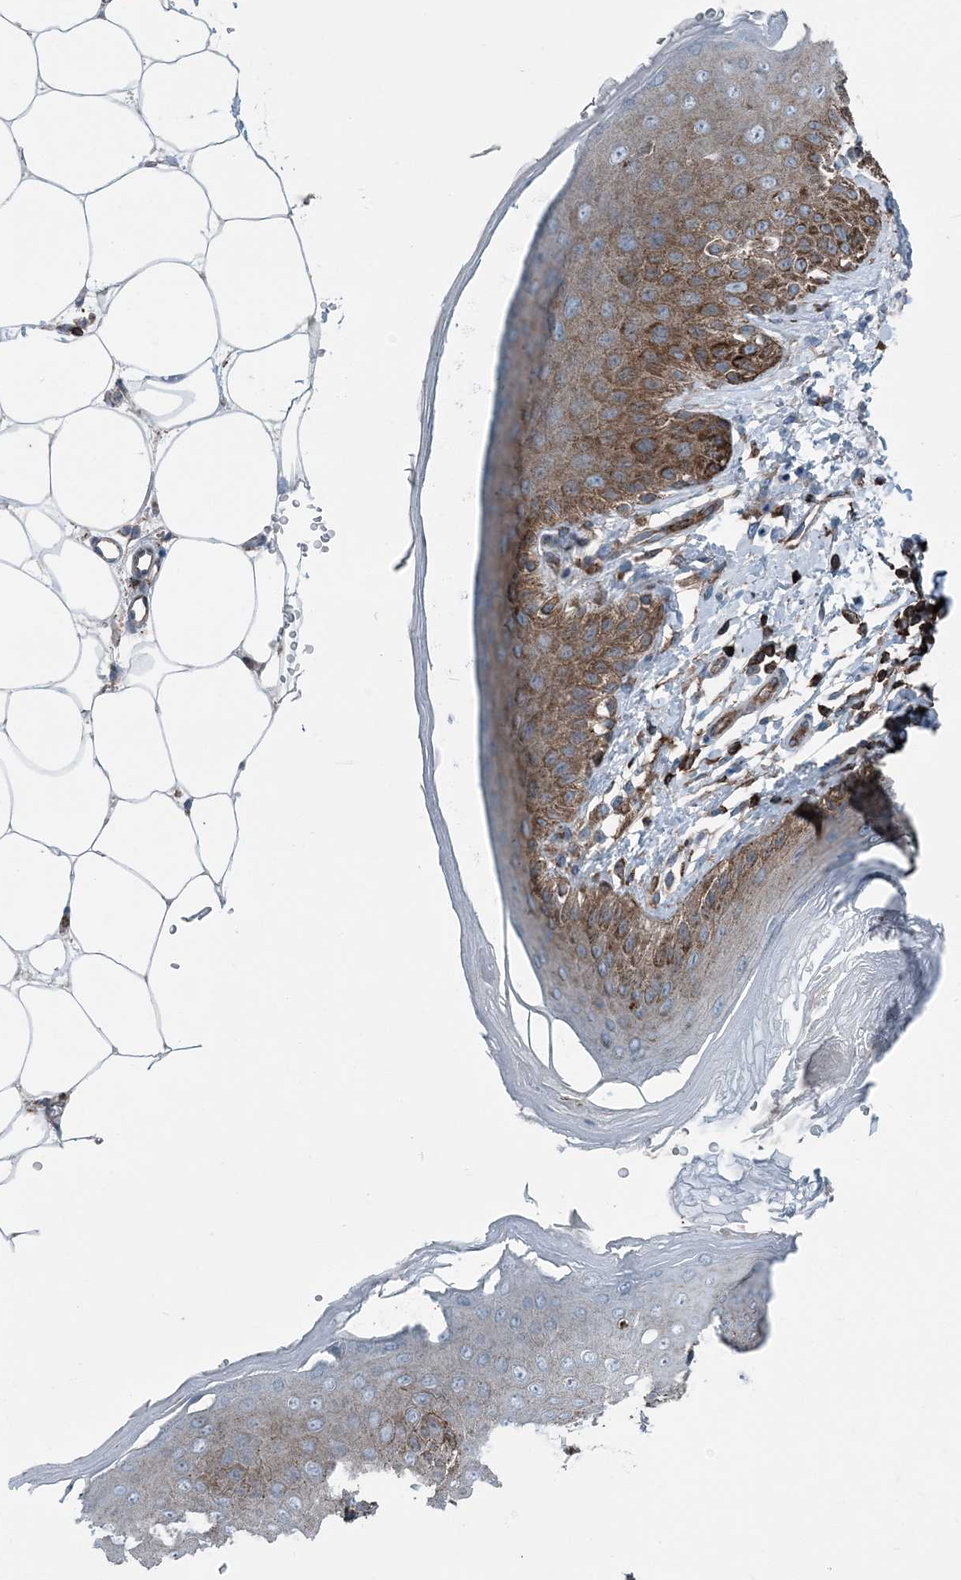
{"staining": {"intensity": "moderate", "quantity": "25%-75%", "location": "cytoplasmic/membranous"}, "tissue": "skin", "cell_type": "Epidermal cells", "image_type": "normal", "snomed": [{"axis": "morphology", "description": "Normal tissue, NOS"}, {"axis": "topography", "description": "Anal"}], "caption": "Protein staining shows moderate cytoplasmic/membranous positivity in approximately 25%-75% of epidermal cells in normal skin.", "gene": "CFL1", "patient": {"sex": "male", "age": 44}}